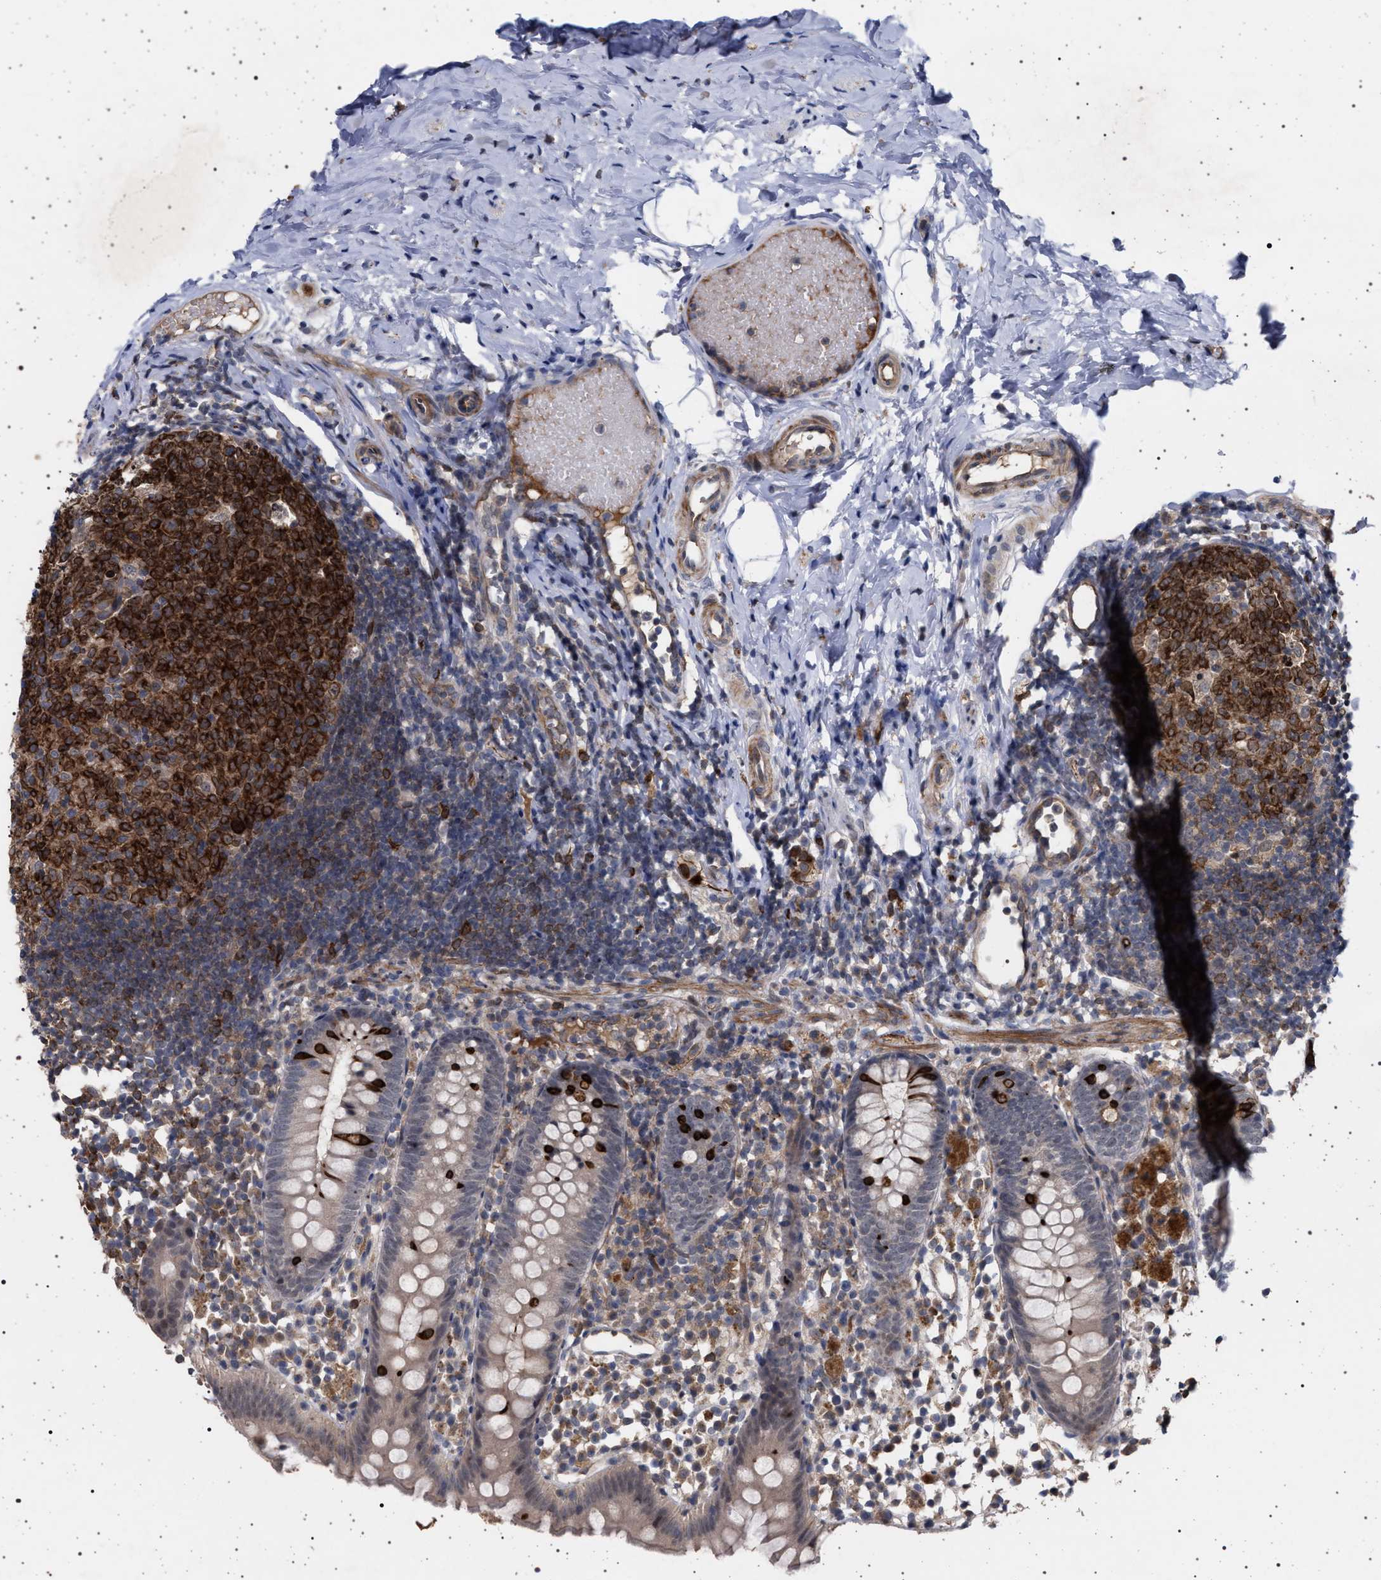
{"staining": {"intensity": "strong", "quantity": "<25%", "location": "cytoplasmic/membranous"}, "tissue": "appendix", "cell_type": "Glandular cells", "image_type": "normal", "snomed": [{"axis": "morphology", "description": "Normal tissue, NOS"}, {"axis": "topography", "description": "Appendix"}], "caption": "Immunohistochemistry (IHC) staining of normal appendix, which demonstrates medium levels of strong cytoplasmic/membranous positivity in approximately <25% of glandular cells indicating strong cytoplasmic/membranous protein staining. The staining was performed using DAB (brown) for protein detection and nuclei were counterstained in hematoxylin (blue).", "gene": "RBM48", "patient": {"sex": "female", "age": 20}}